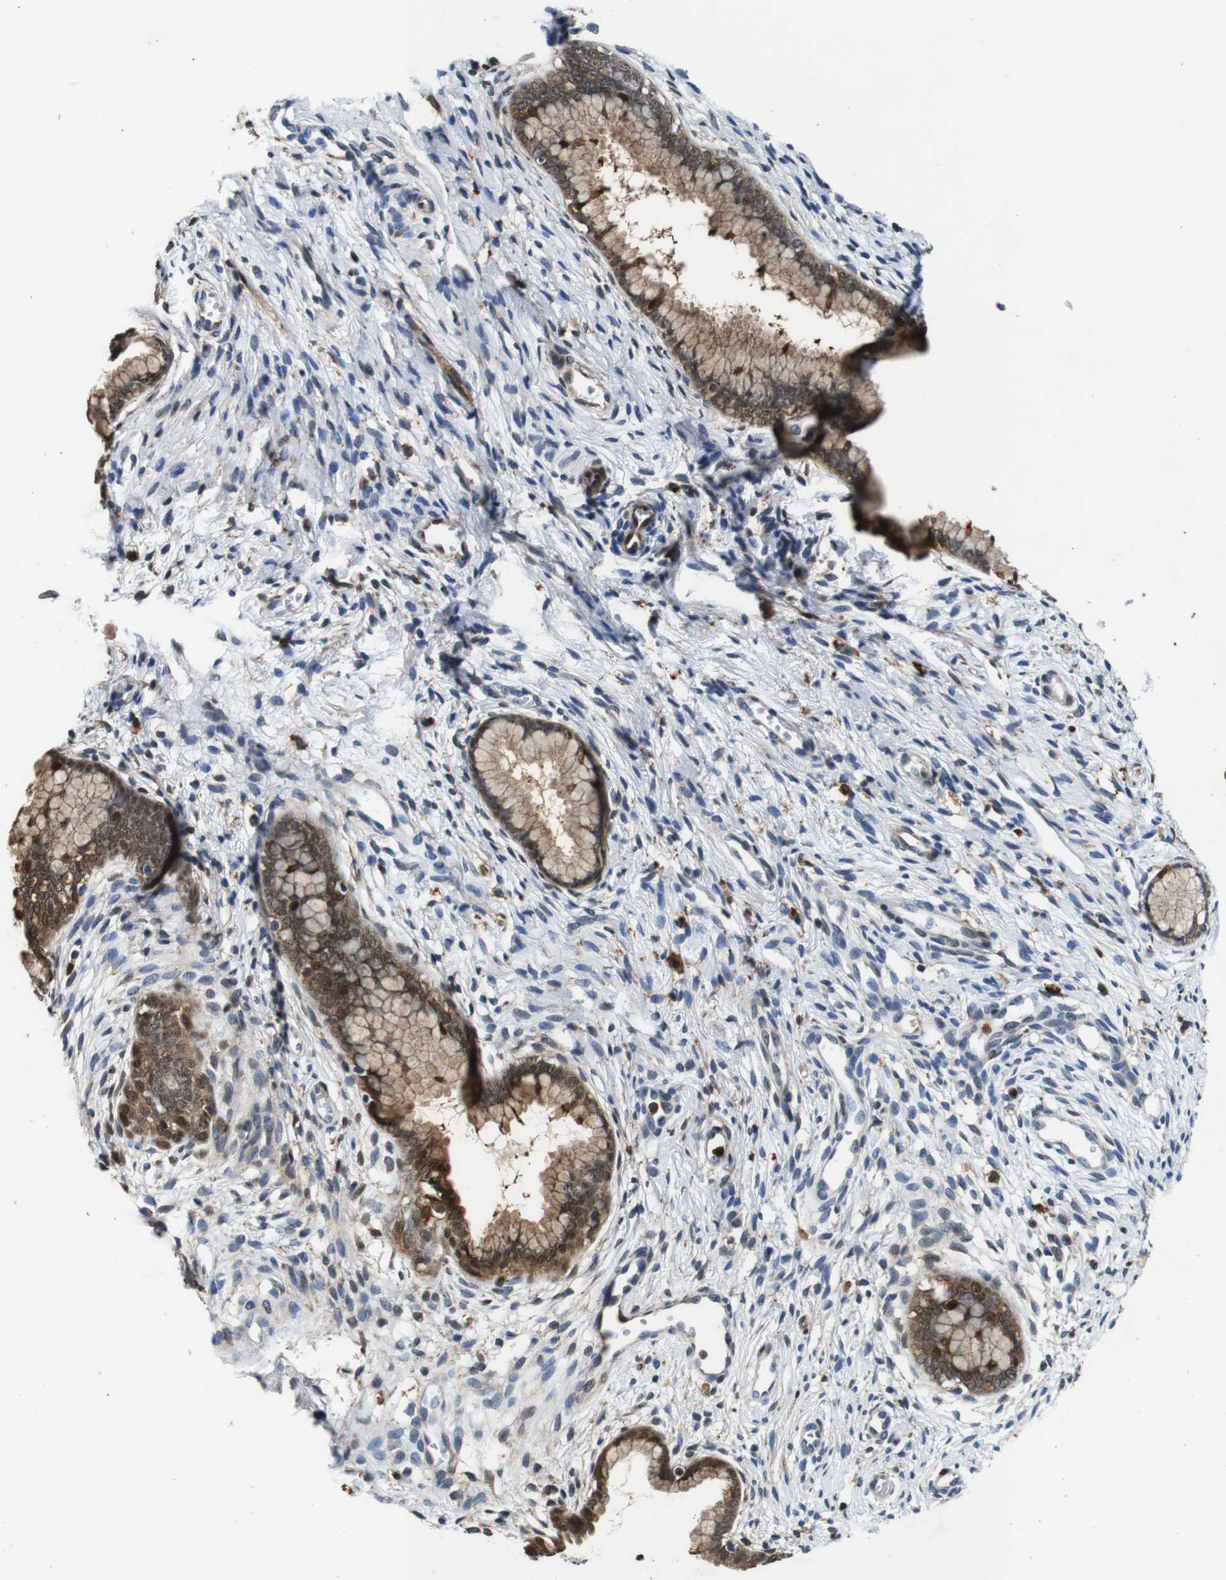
{"staining": {"intensity": "moderate", "quantity": ">75%", "location": "cytoplasmic/membranous,nuclear"}, "tissue": "cervix", "cell_type": "Glandular cells", "image_type": "normal", "snomed": [{"axis": "morphology", "description": "Normal tissue, NOS"}, {"axis": "topography", "description": "Cervix"}], "caption": "This image demonstrates immunohistochemistry staining of benign human cervix, with medium moderate cytoplasmic/membranous,nuclear positivity in approximately >75% of glandular cells.", "gene": "ANXA1", "patient": {"sex": "female", "age": 65}}